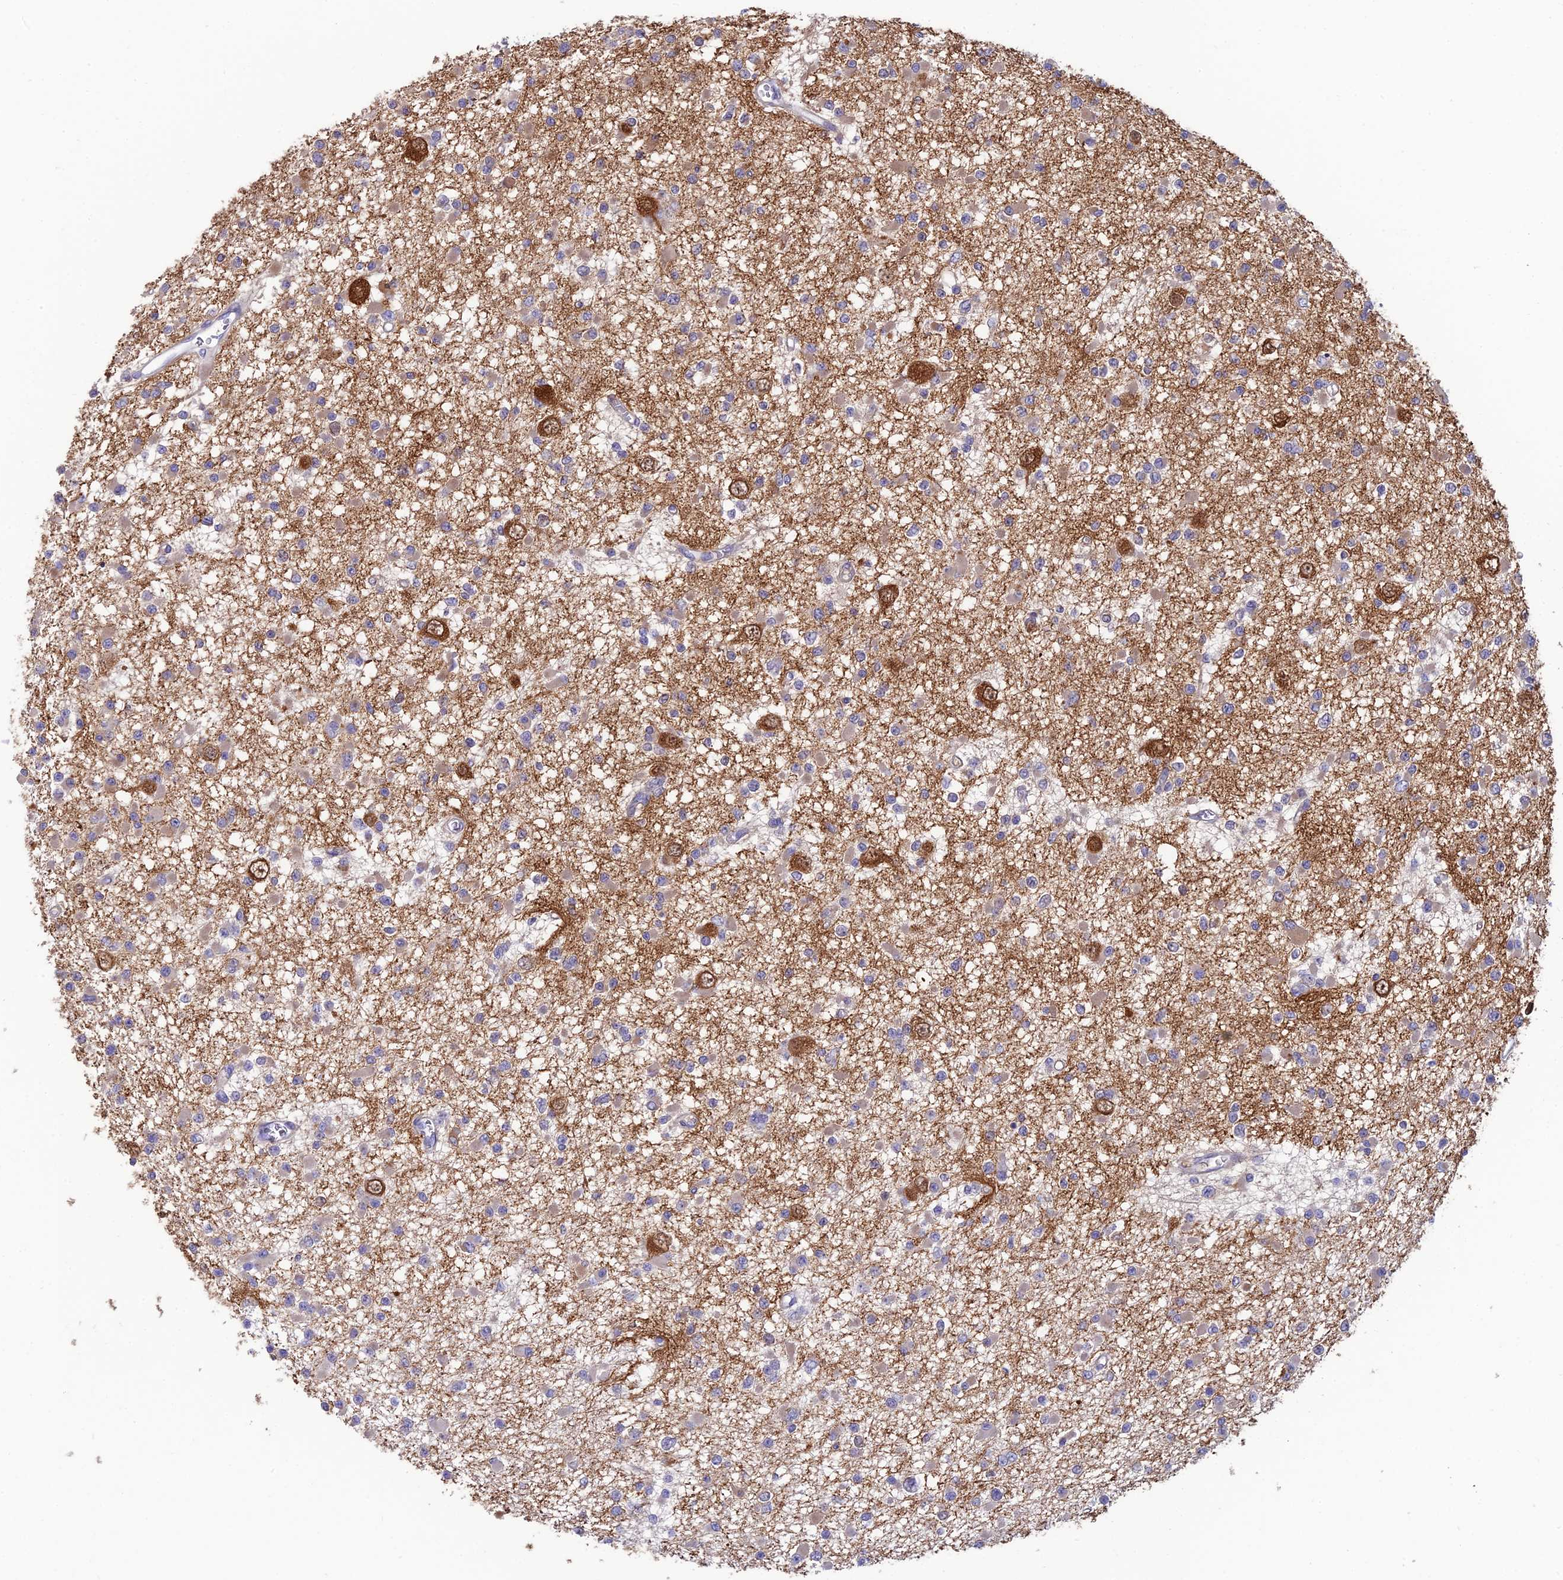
{"staining": {"intensity": "negative", "quantity": "none", "location": "none"}, "tissue": "glioma", "cell_type": "Tumor cells", "image_type": "cancer", "snomed": [{"axis": "morphology", "description": "Glioma, malignant, Low grade"}, {"axis": "topography", "description": "Brain"}], "caption": "Protein analysis of glioma demonstrates no significant positivity in tumor cells.", "gene": "XPO7", "patient": {"sex": "female", "age": 22}}